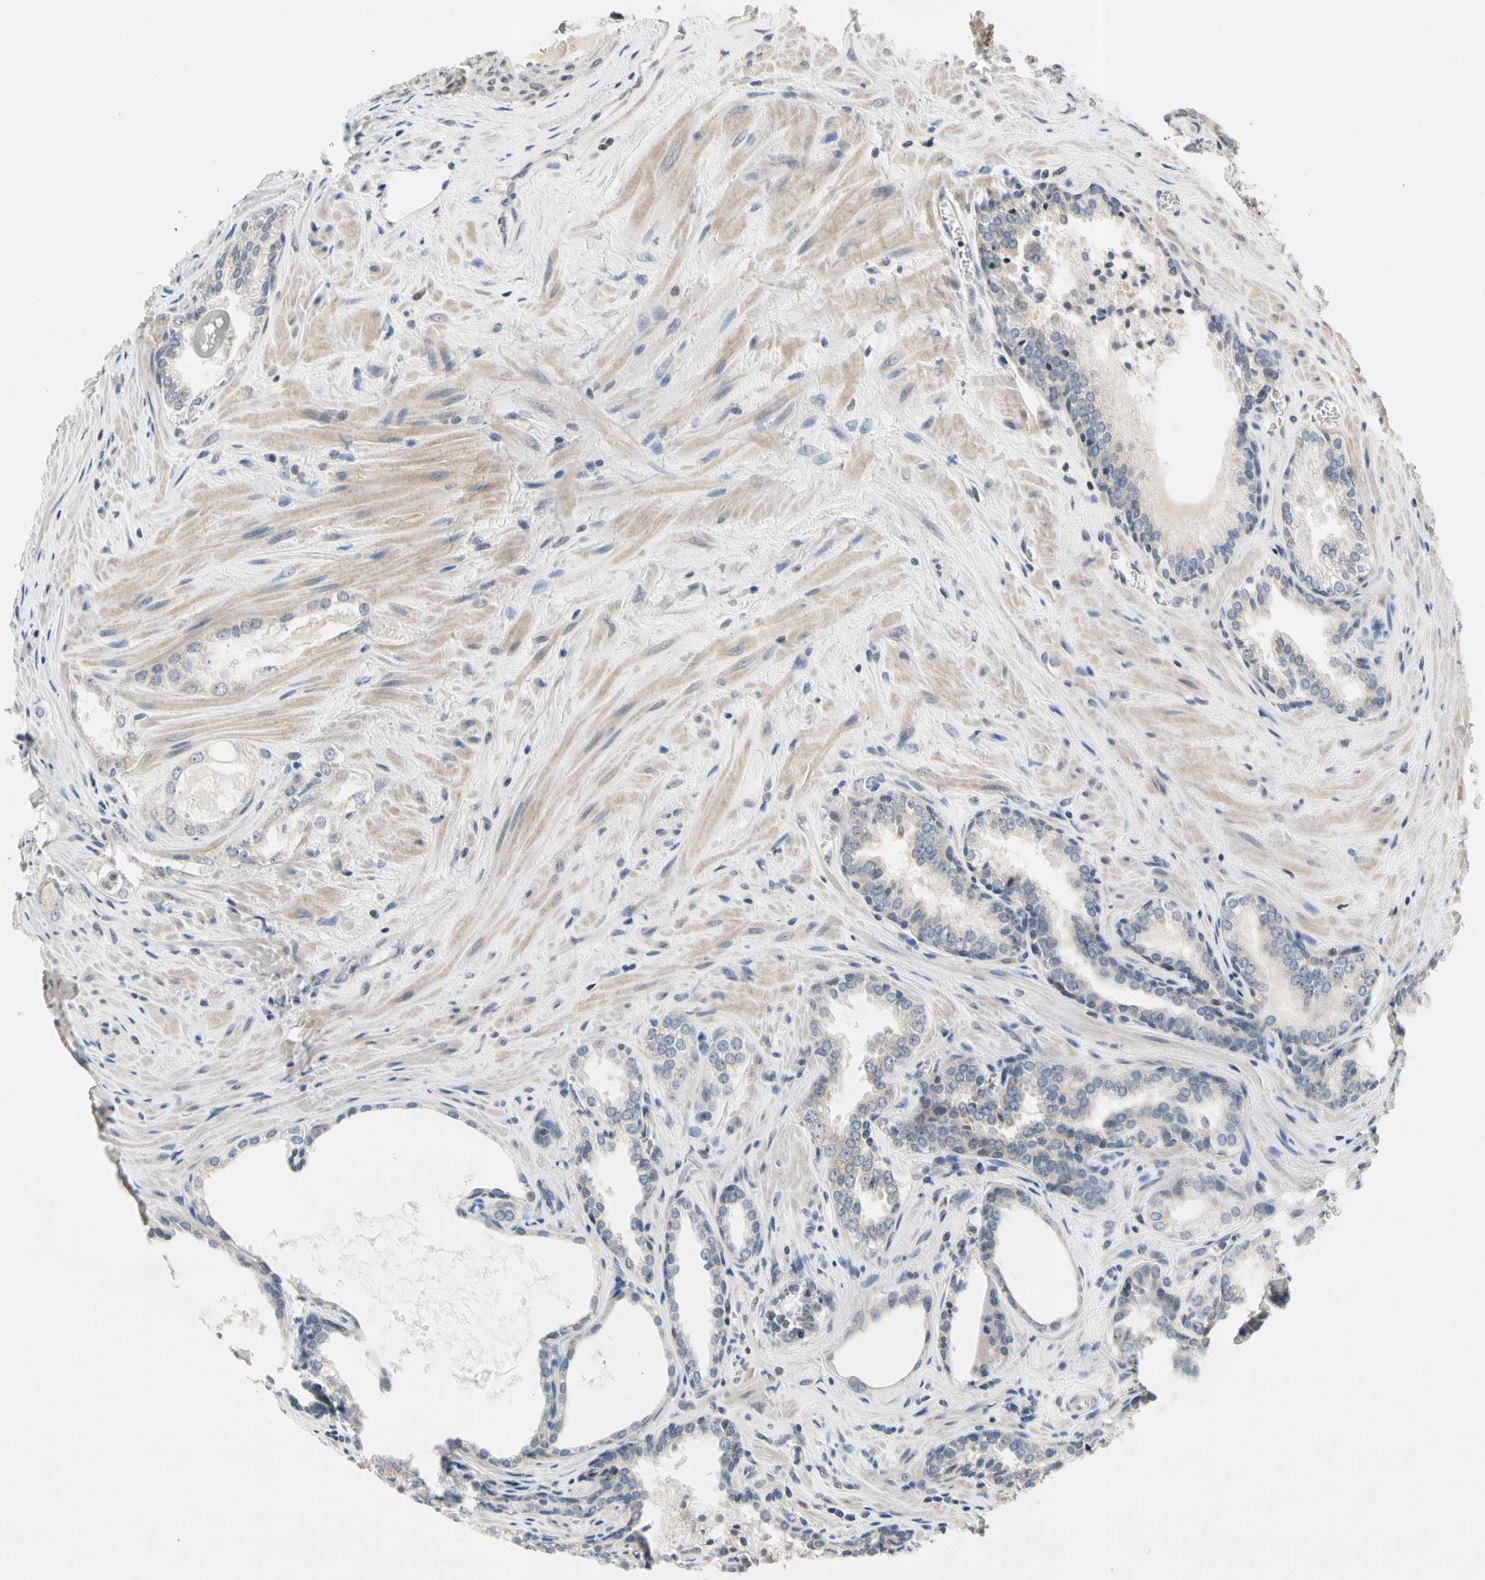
{"staining": {"intensity": "negative", "quantity": "none", "location": "none"}, "tissue": "prostate cancer", "cell_type": "Tumor cells", "image_type": "cancer", "snomed": [{"axis": "morphology", "description": "Adenocarcinoma, Low grade"}, {"axis": "topography", "description": "Prostate"}], "caption": "Protein analysis of prostate low-grade adenocarcinoma demonstrates no significant positivity in tumor cells.", "gene": "SOX30", "patient": {"sex": "male", "age": 60}}